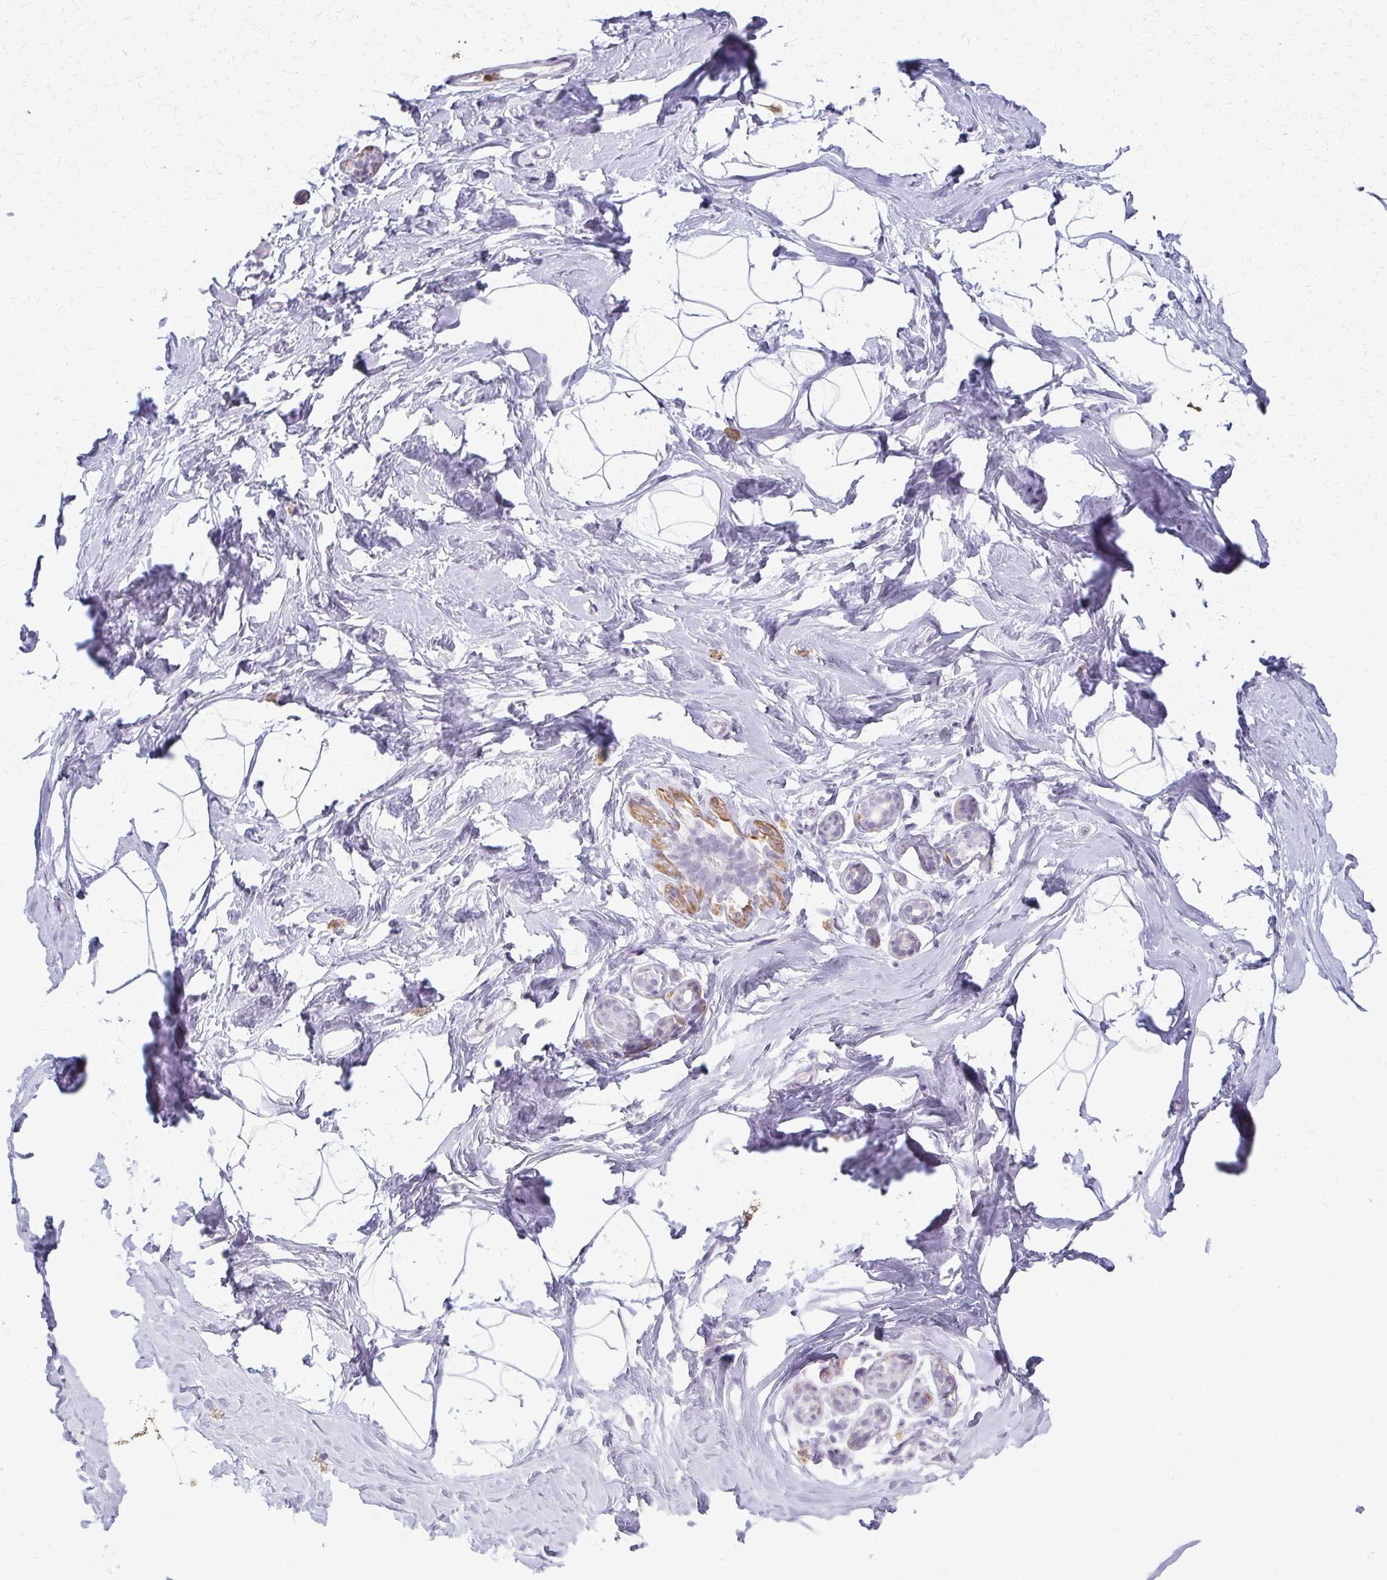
{"staining": {"intensity": "negative", "quantity": "none", "location": "none"}, "tissue": "breast", "cell_type": "Adipocytes", "image_type": "normal", "snomed": [{"axis": "morphology", "description": "Normal tissue, NOS"}, {"axis": "topography", "description": "Breast"}], "caption": "DAB (3,3'-diaminobenzidine) immunohistochemical staining of benign breast displays no significant positivity in adipocytes.", "gene": "CA3", "patient": {"sex": "female", "age": 32}}